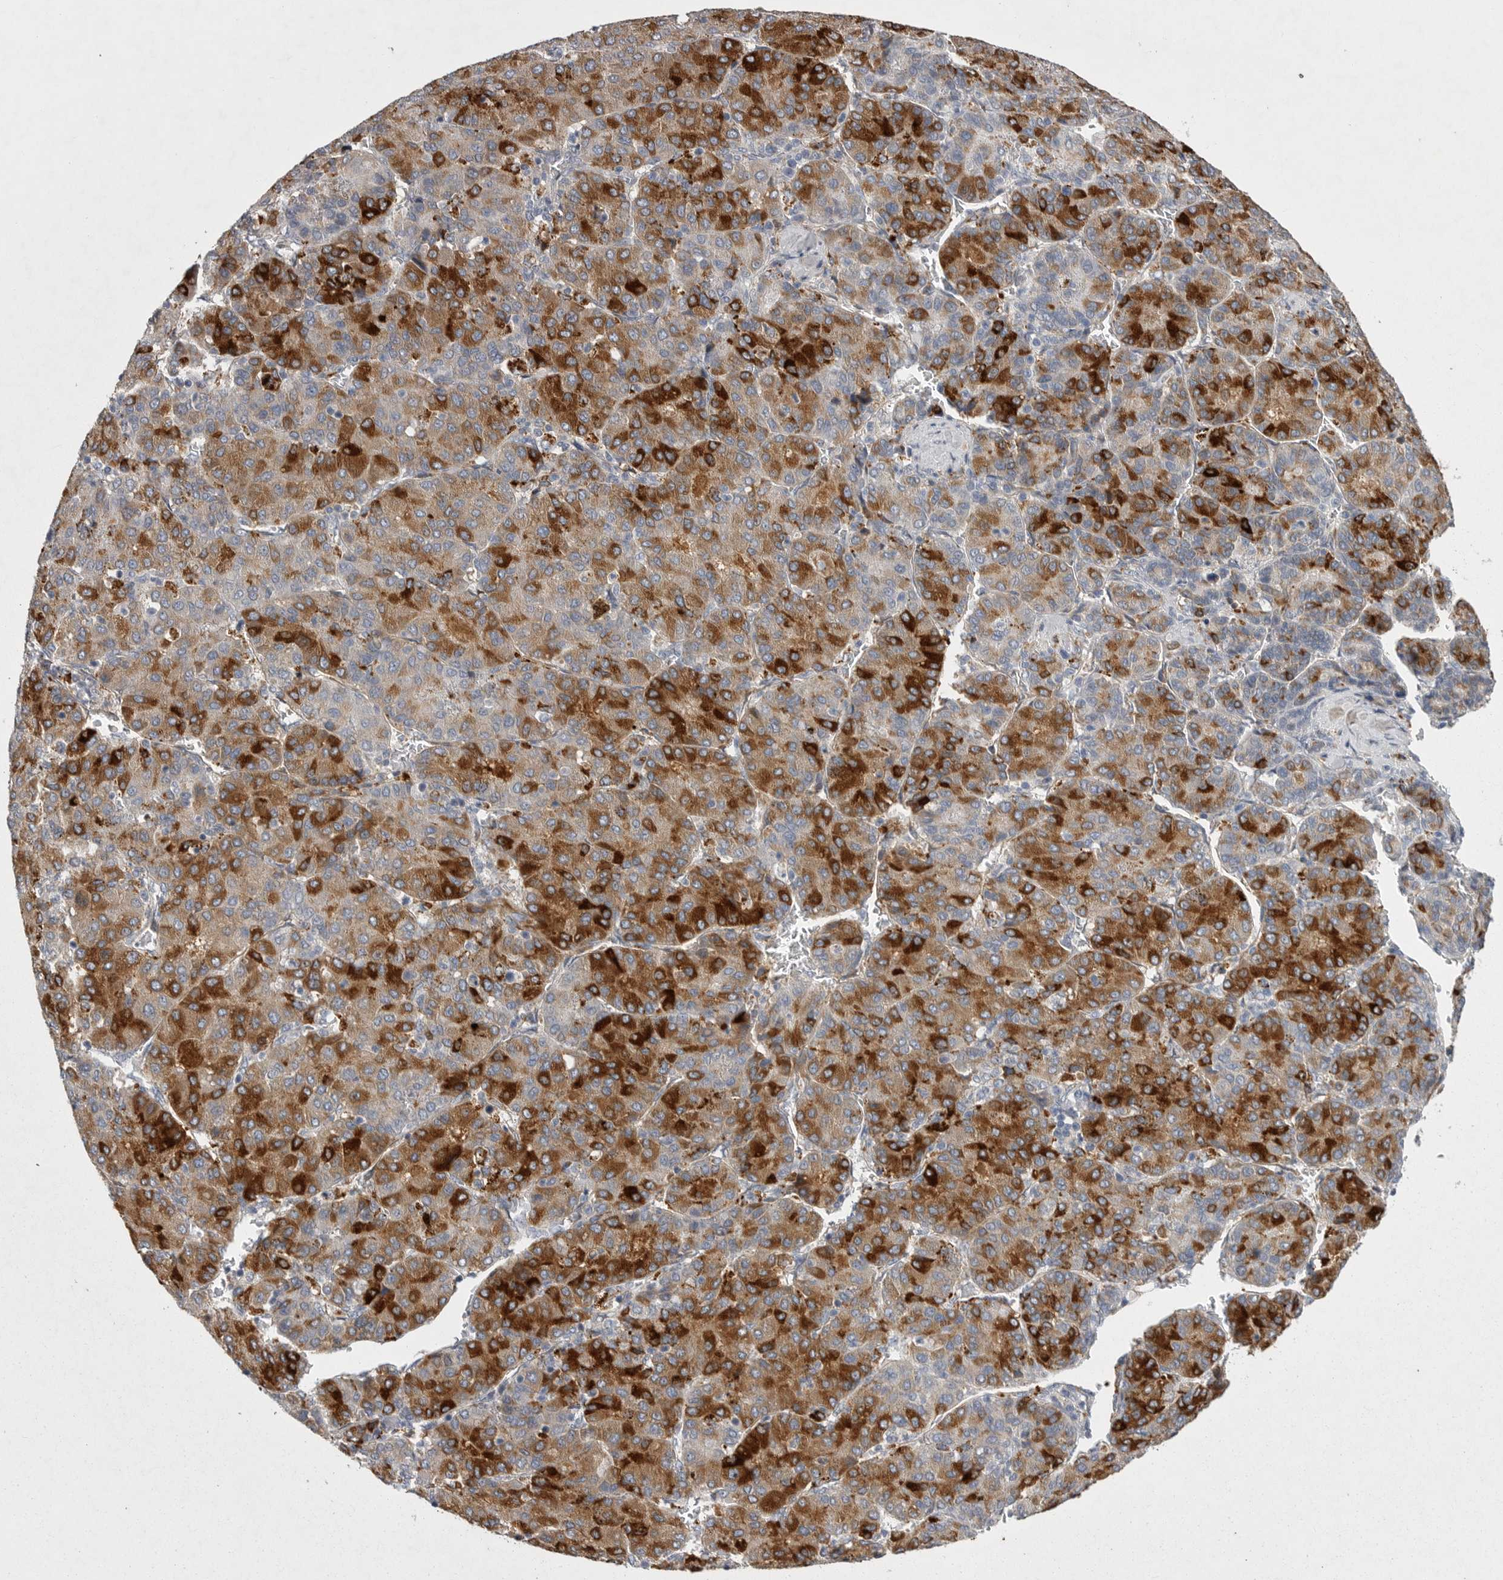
{"staining": {"intensity": "strong", "quantity": ">75%", "location": "cytoplasmic/membranous"}, "tissue": "liver cancer", "cell_type": "Tumor cells", "image_type": "cancer", "snomed": [{"axis": "morphology", "description": "Carcinoma, Hepatocellular, NOS"}, {"axis": "topography", "description": "Liver"}], "caption": "The immunohistochemical stain highlights strong cytoplasmic/membranous positivity in tumor cells of liver hepatocellular carcinoma tissue.", "gene": "CRP", "patient": {"sex": "male", "age": 65}}